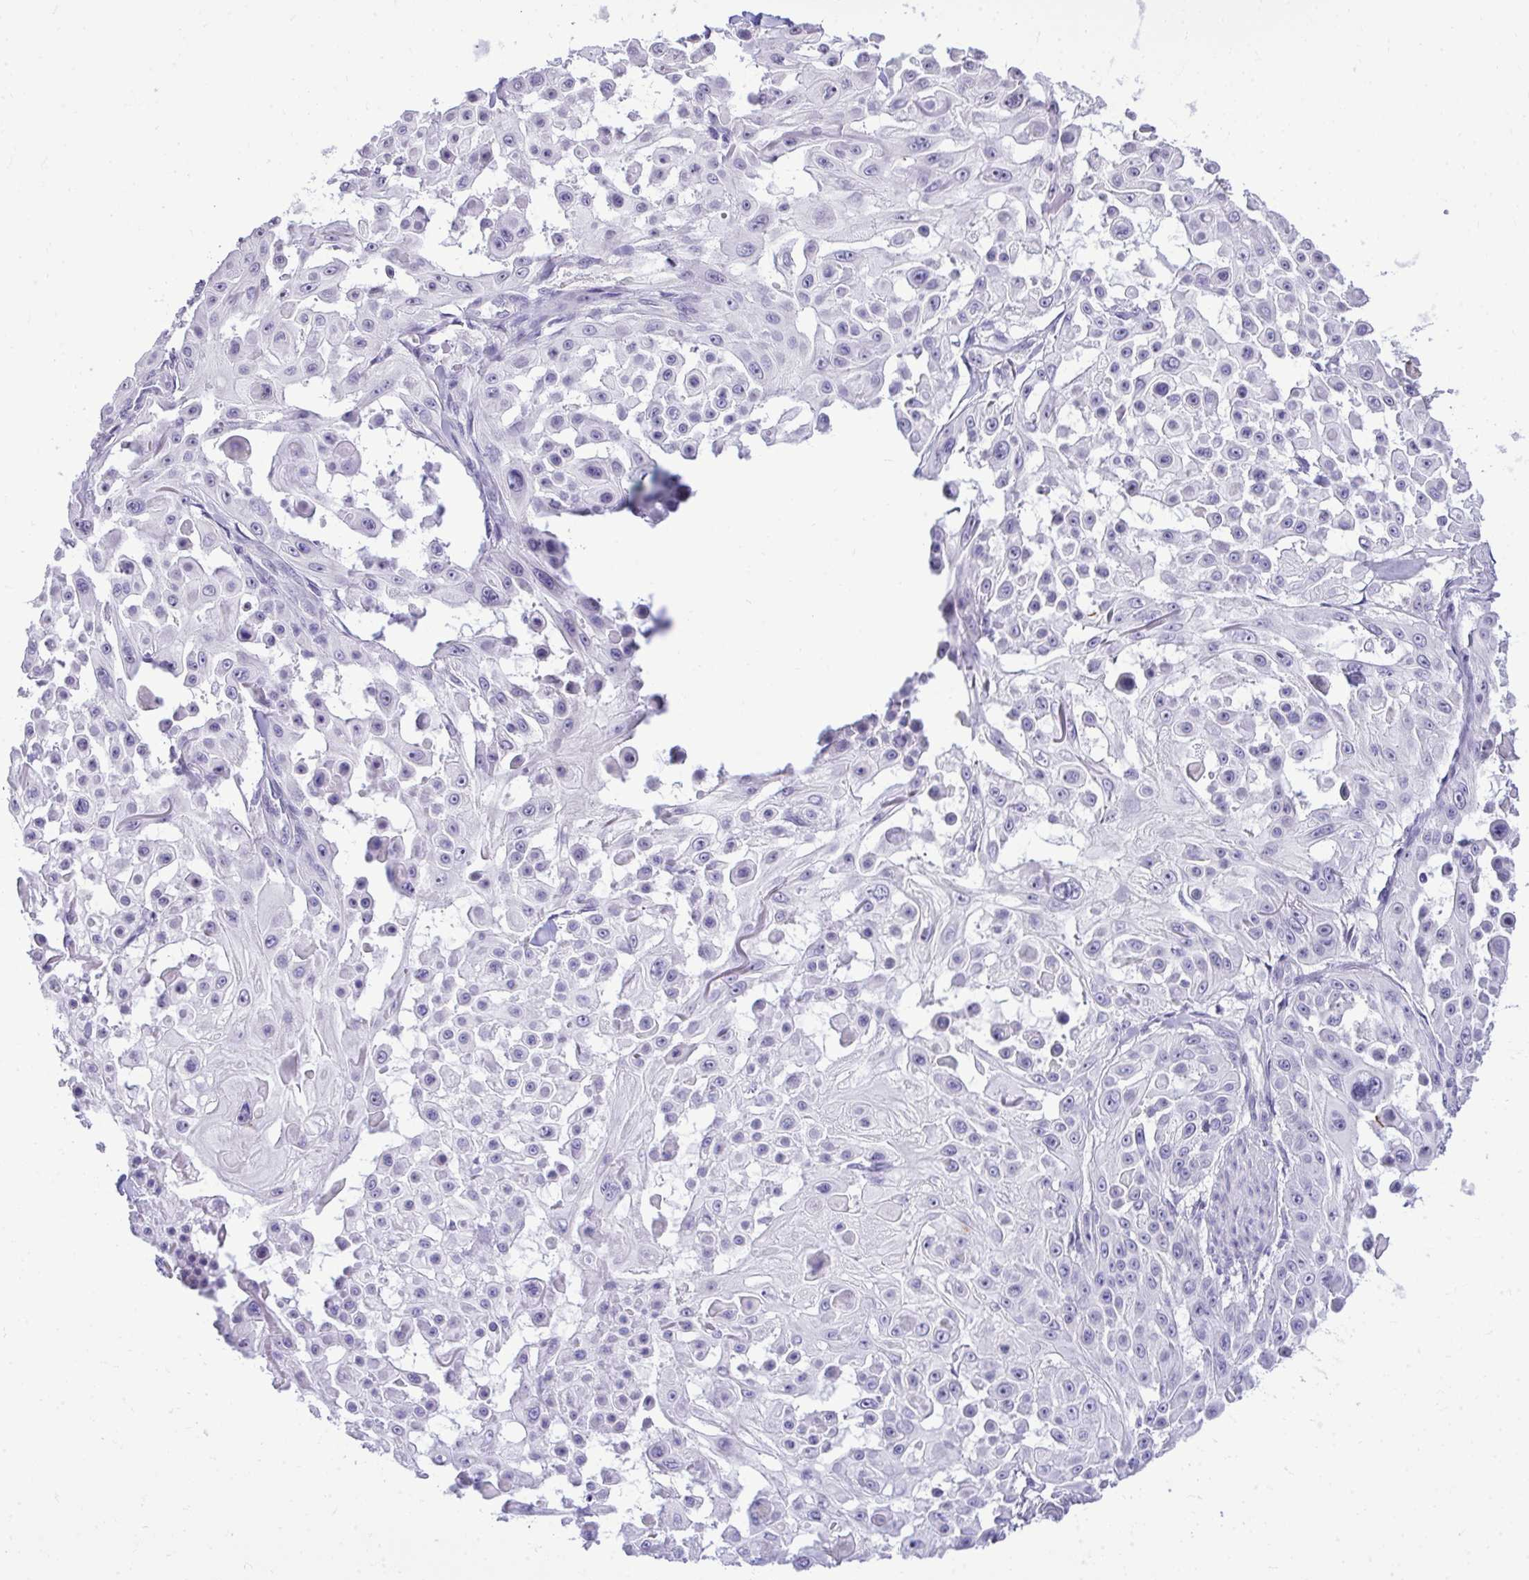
{"staining": {"intensity": "negative", "quantity": "none", "location": "none"}, "tissue": "skin cancer", "cell_type": "Tumor cells", "image_type": "cancer", "snomed": [{"axis": "morphology", "description": "Squamous cell carcinoma, NOS"}, {"axis": "topography", "description": "Skin"}], "caption": "This is an immunohistochemistry image of human skin squamous cell carcinoma. There is no positivity in tumor cells.", "gene": "EID3", "patient": {"sex": "male", "age": 91}}